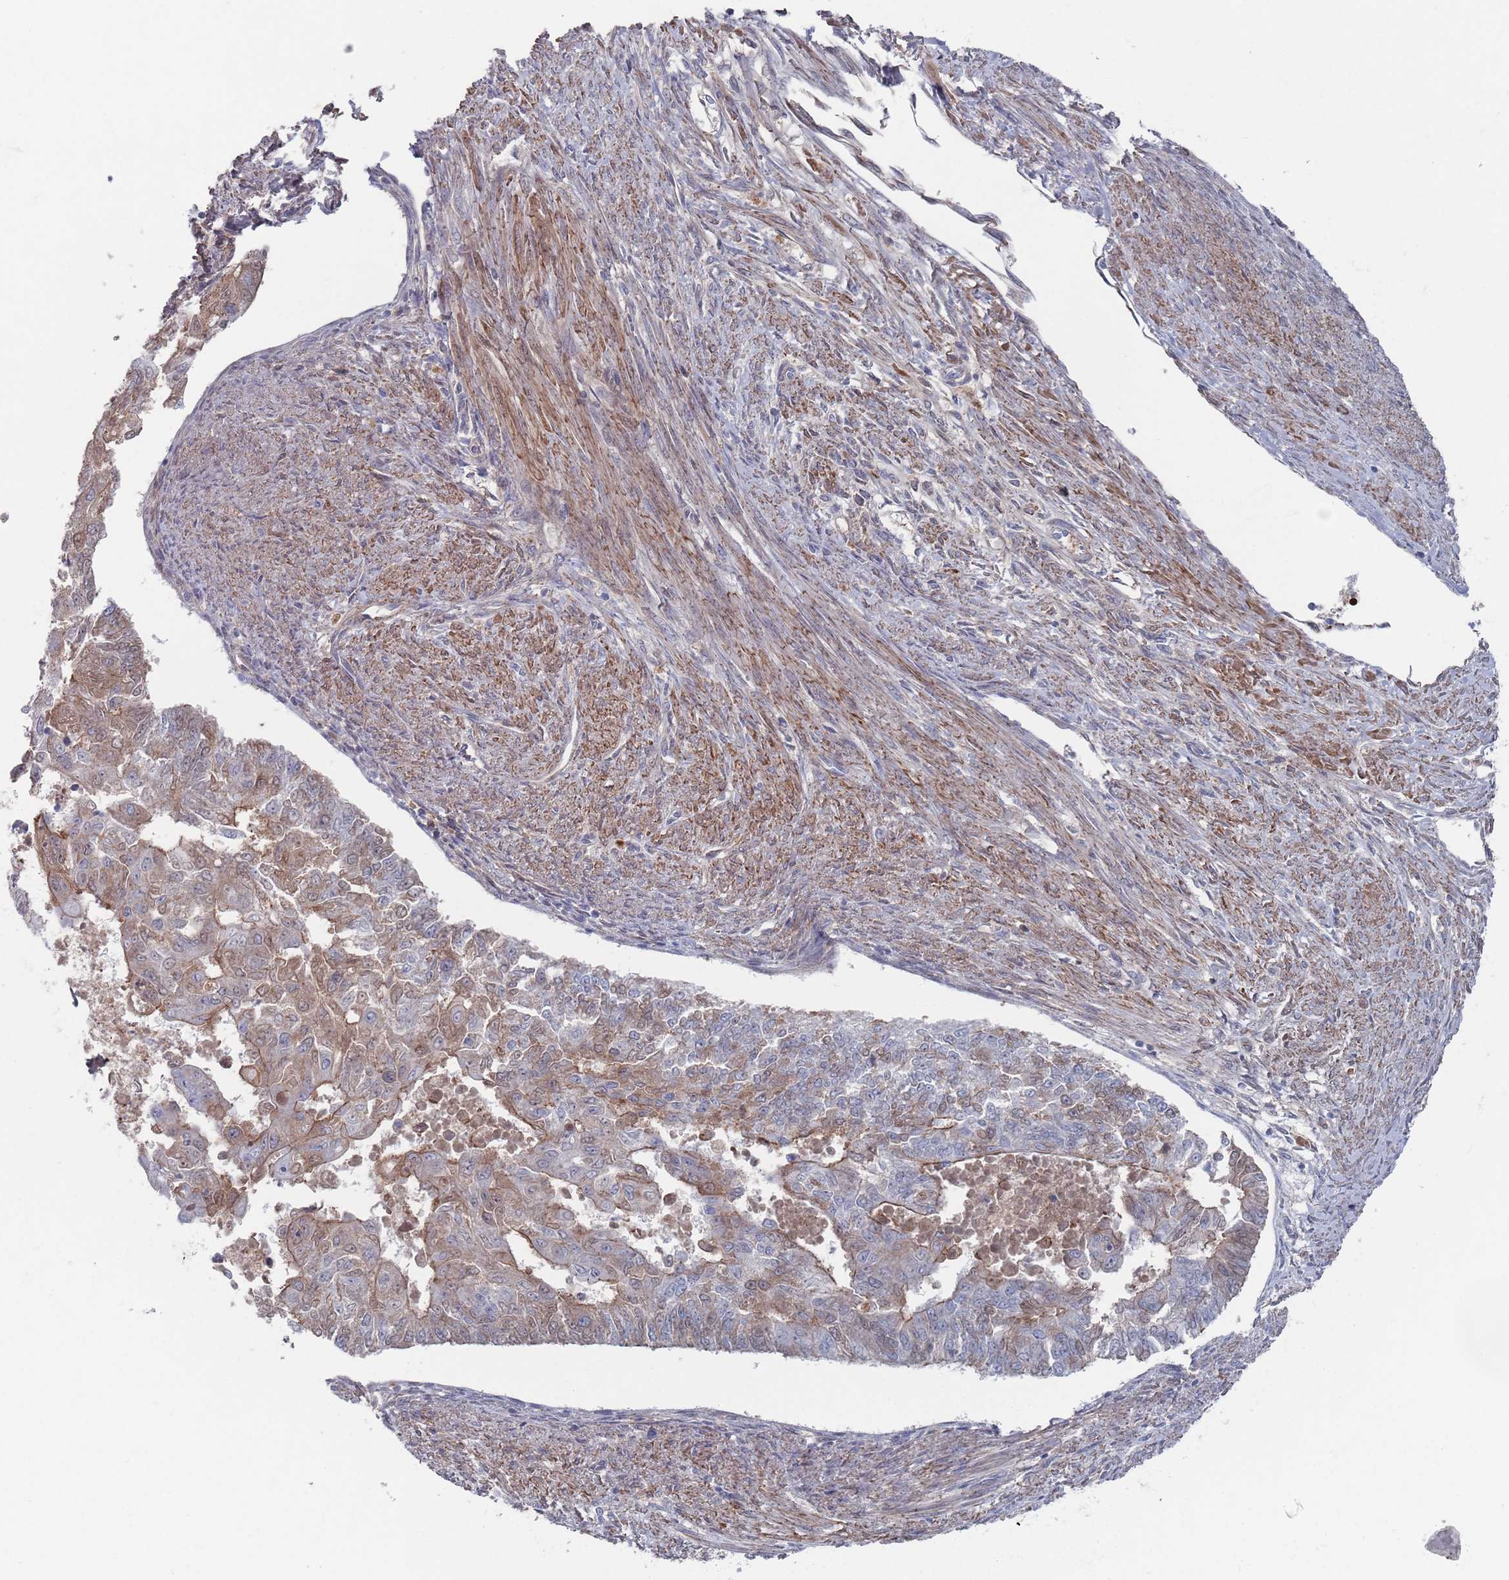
{"staining": {"intensity": "weak", "quantity": "25%-75%", "location": "cytoplasmic/membranous"}, "tissue": "endometrial cancer", "cell_type": "Tumor cells", "image_type": "cancer", "snomed": [{"axis": "morphology", "description": "Adenocarcinoma, NOS"}, {"axis": "topography", "description": "Endometrium"}], "caption": "A low amount of weak cytoplasmic/membranous positivity is present in approximately 25%-75% of tumor cells in endometrial cancer tissue. (DAB (3,3'-diaminobenzidine) IHC, brown staining for protein, blue staining for nuclei).", "gene": "PLEKHA4", "patient": {"sex": "female", "age": 32}}